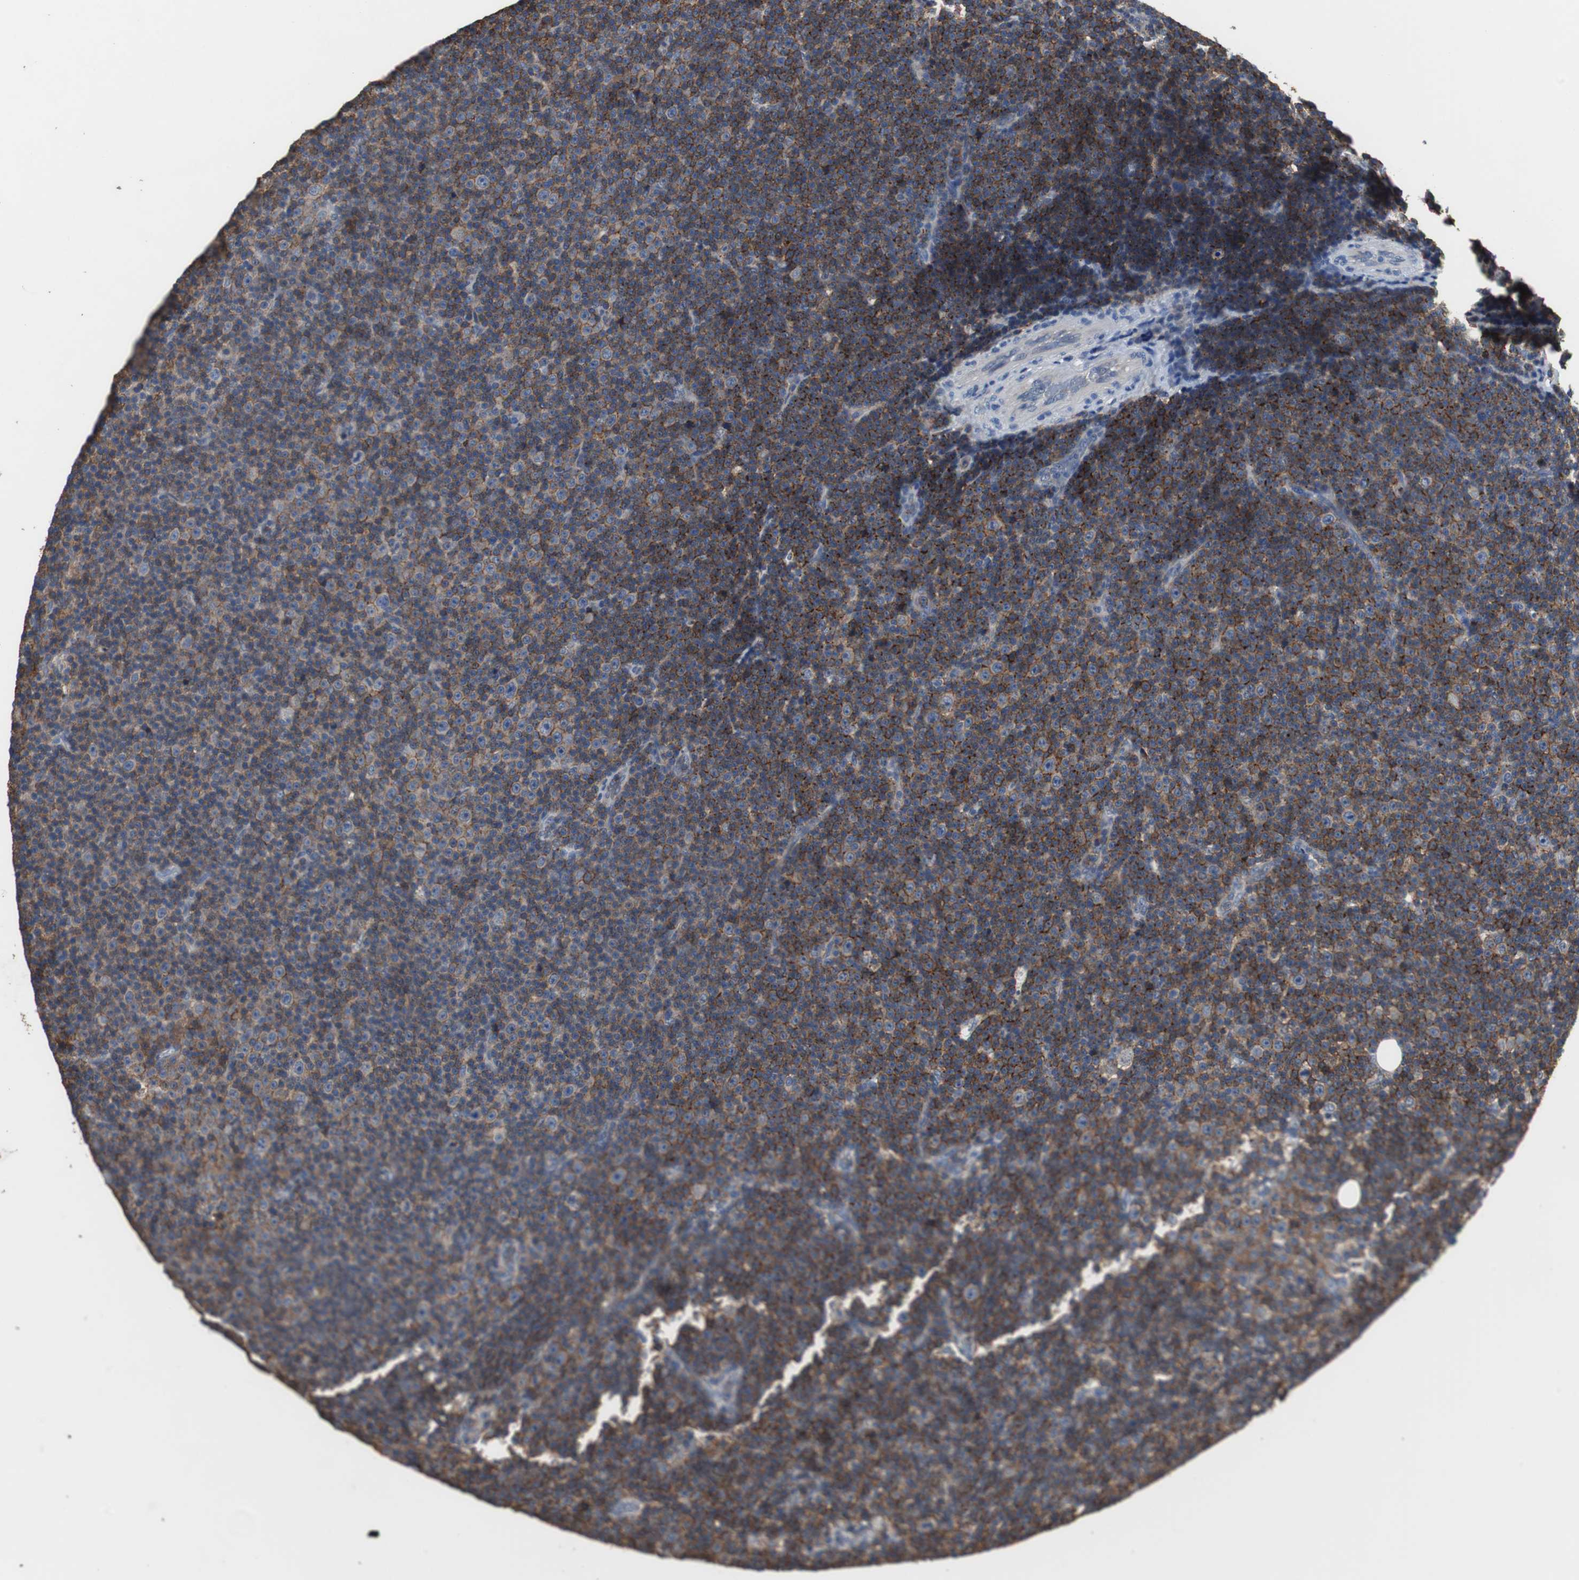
{"staining": {"intensity": "moderate", "quantity": "25%-75%", "location": "cytoplasmic/membranous"}, "tissue": "lymphoma", "cell_type": "Tumor cells", "image_type": "cancer", "snomed": [{"axis": "morphology", "description": "Malignant lymphoma, non-Hodgkin's type, Low grade"}, {"axis": "topography", "description": "Lymph node"}], "caption": "Immunohistochemical staining of lymphoma shows medium levels of moderate cytoplasmic/membranous staining in about 25%-75% of tumor cells.", "gene": "SCIMP", "patient": {"sex": "female", "age": 67}}